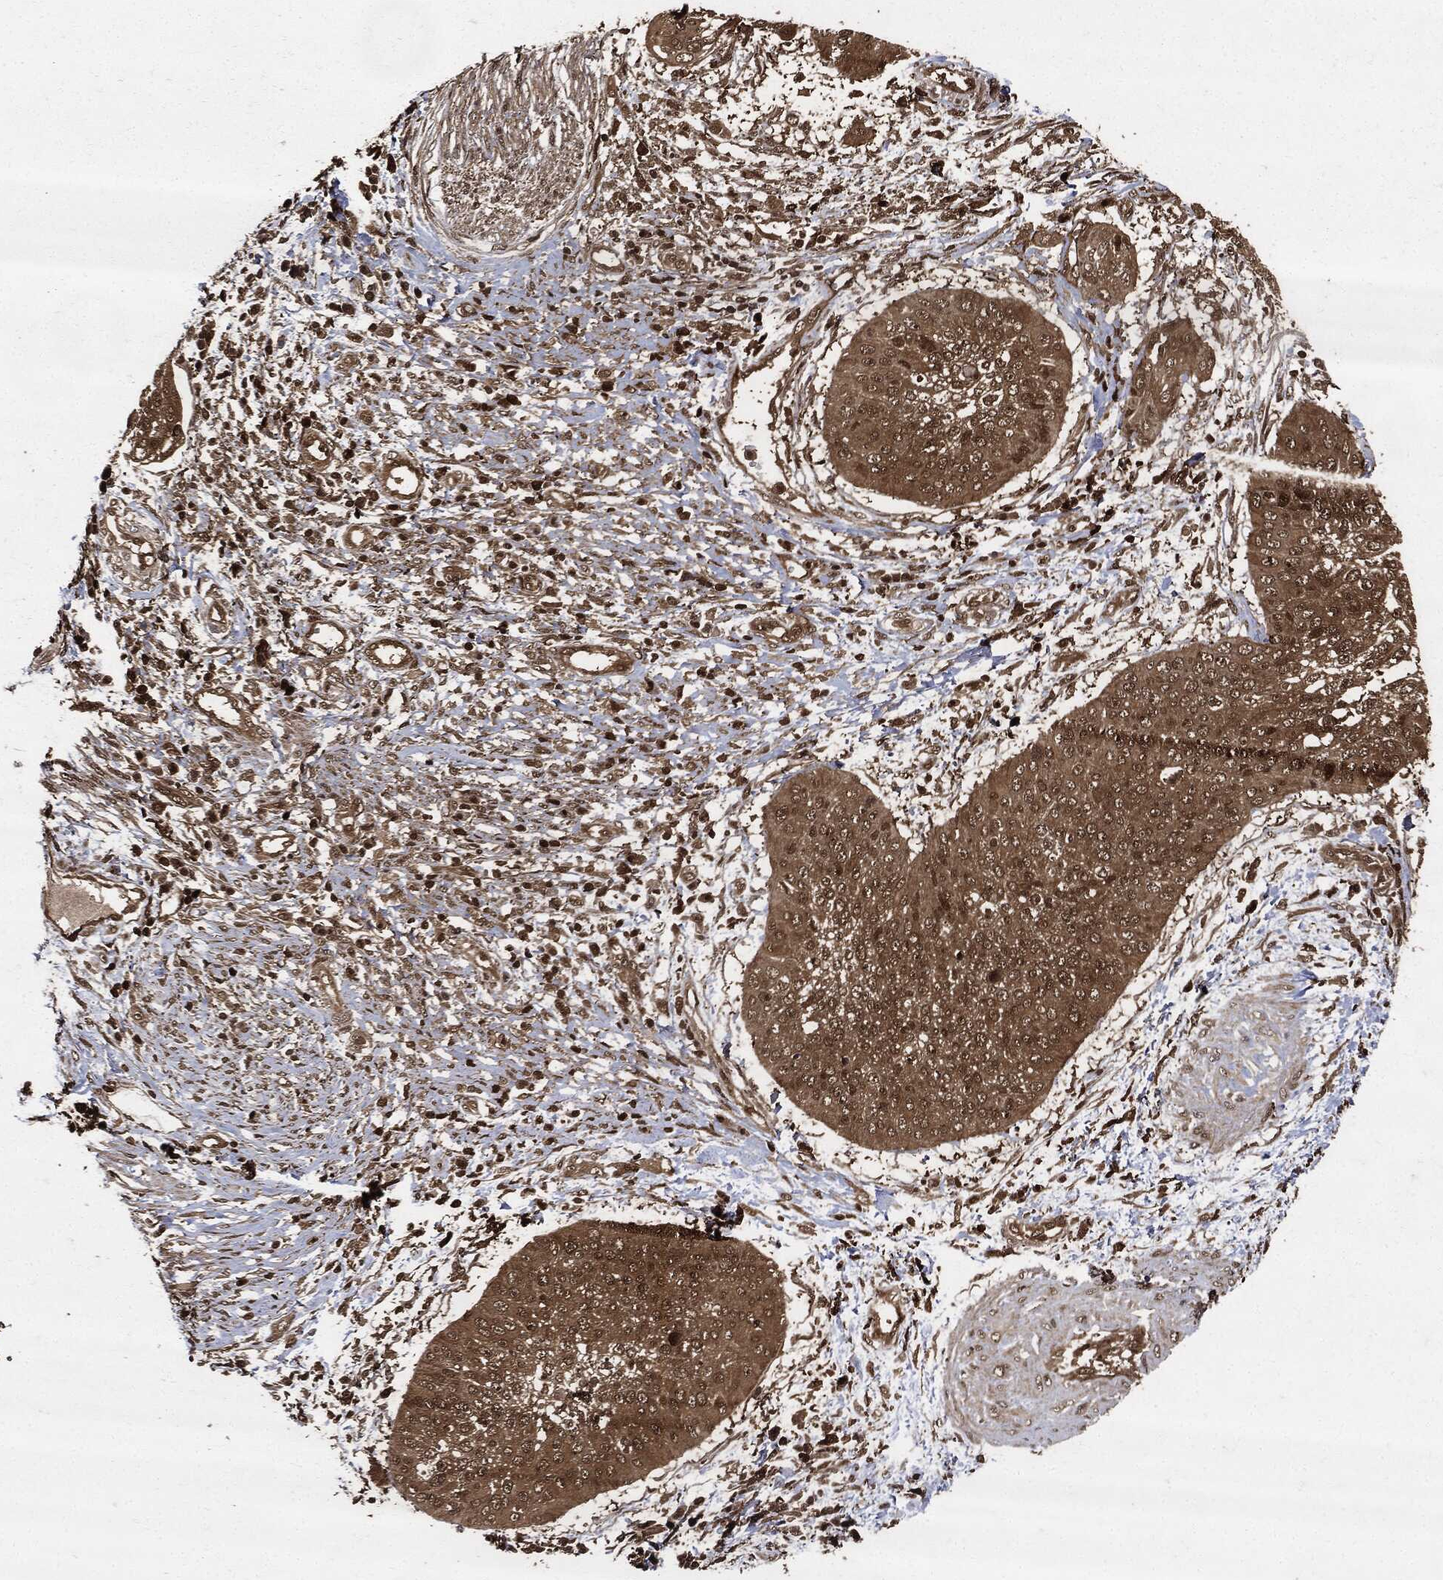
{"staining": {"intensity": "moderate", "quantity": ">75%", "location": "cytoplasmic/membranous"}, "tissue": "cervical cancer", "cell_type": "Tumor cells", "image_type": "cancer", "snomed": [{"axis": "morphology", "description": "Normal tissue, NOS"}, {"axis": "morphology", "description": "Squamous cell carcinoma, NOS"}, {"axis": "topography", "description": "Cervix"}], "caption": "Tumor cells exhibit medium levels of moderate cytoplasmic/membranous expression in about >75% of cells in human cervical squamous cell carcinoma.", "gene": "YWHAB", "patient": {"sex": "female", "age": 39}}